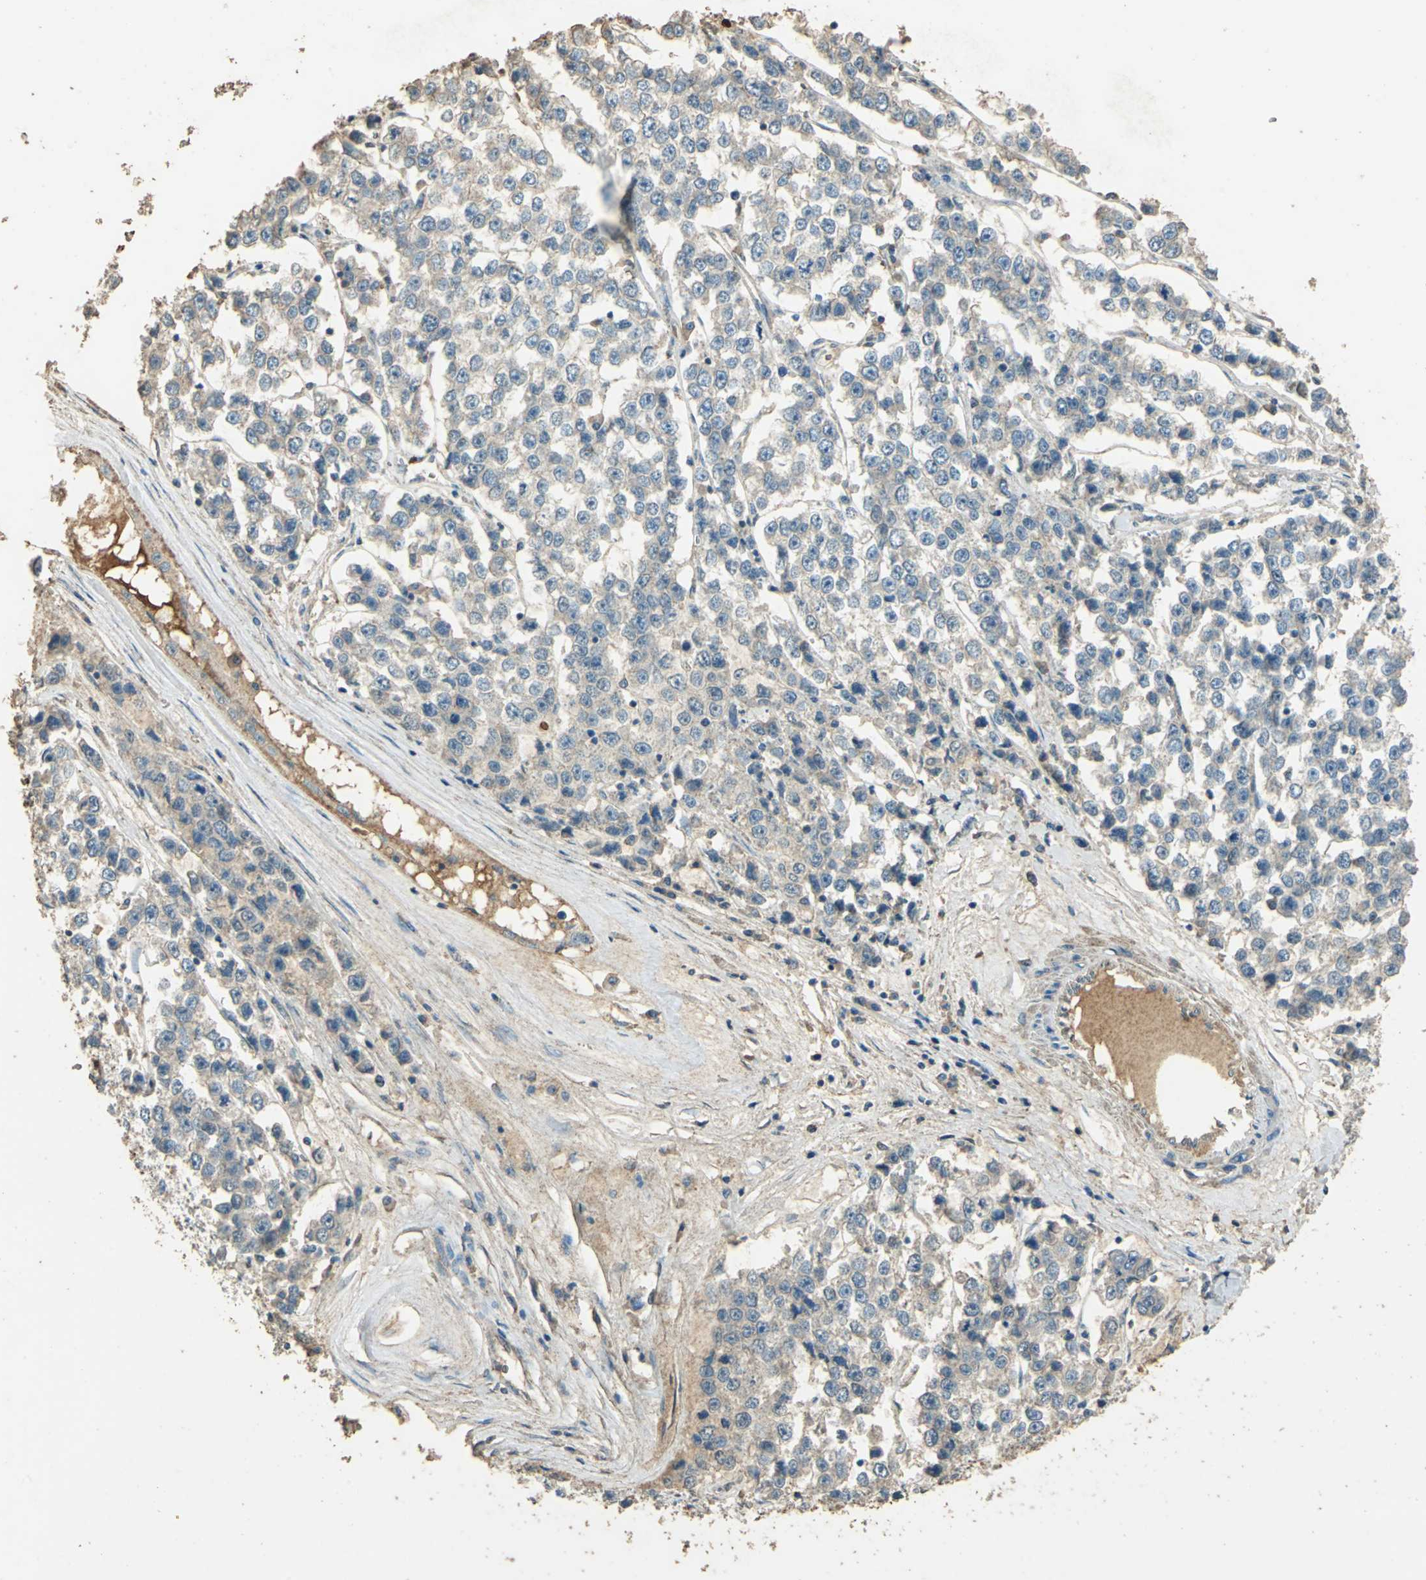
{"staining": {"intensity": "weak", "quantity": "25%-75%", "location": "cytoplasmic/membranous"}, "tissue": "testis cancer", "cell_type": "Tumor cells", "image_type": "cancer", "snomed": [{"axis": "morphology", "description": "Seminoma, NOS"}, {"axis": "morphology", "description": "Carcinoma, Embryonal, NOS"}, {"axis": "topography", "description": "Testis"}], "caption": "Tumor cells display low levels of weak cytoplasmic/membranous staining in about 25%-75% of cells in testis embryonal carcinoma. The staining was performed using DAB to visualize the protein expression in brown, while the nuclei were stained in blue with hematoxylin (Magnification: 20x).", "gene": "TRAPPC2", "patient": {"sex": "male", "age": 52}}